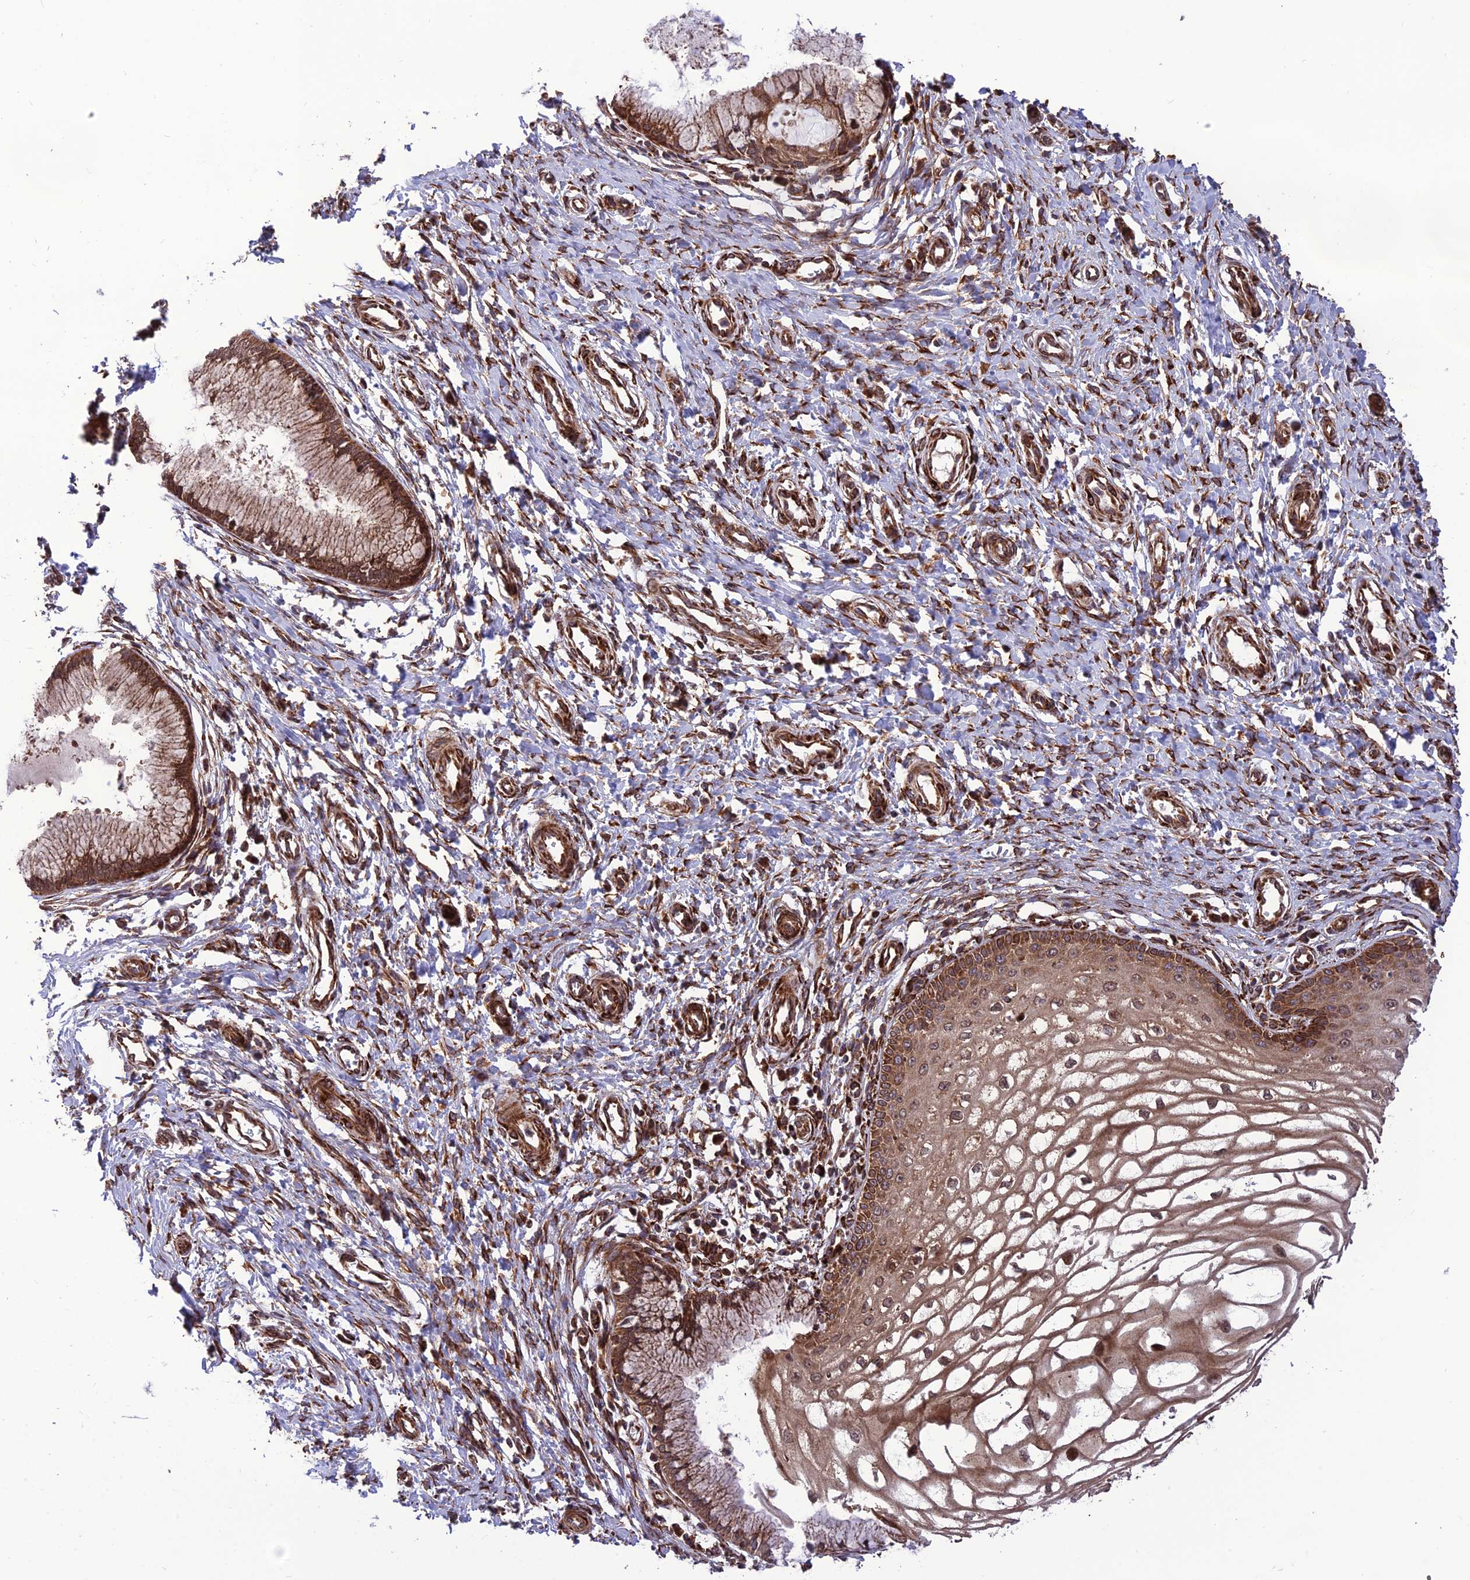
{"staining": {"intensity": "strong", "quantity": ">75%", "location": "cytoplasmic/membranous,nuclear"}, "tissue": "cervix", "cell_type": "Glandular cells", "image_type": "normal", "snomed": [{"axis": "morphology", "description": "Normal tissue, NOS"}, {"axis": "topography", "description": "Cervix"}], "caption": "This histopathology image demonstrates normal cervix stained with immunohistochemistry to label a protein in brown. The cytoplasmic/membranous,nuclear of glandular cells show strong positivity for the protein. Nuclei are counter-stained blue.", "gene": "CRTAP", "patient": {"sex": "female", "age": 55}}